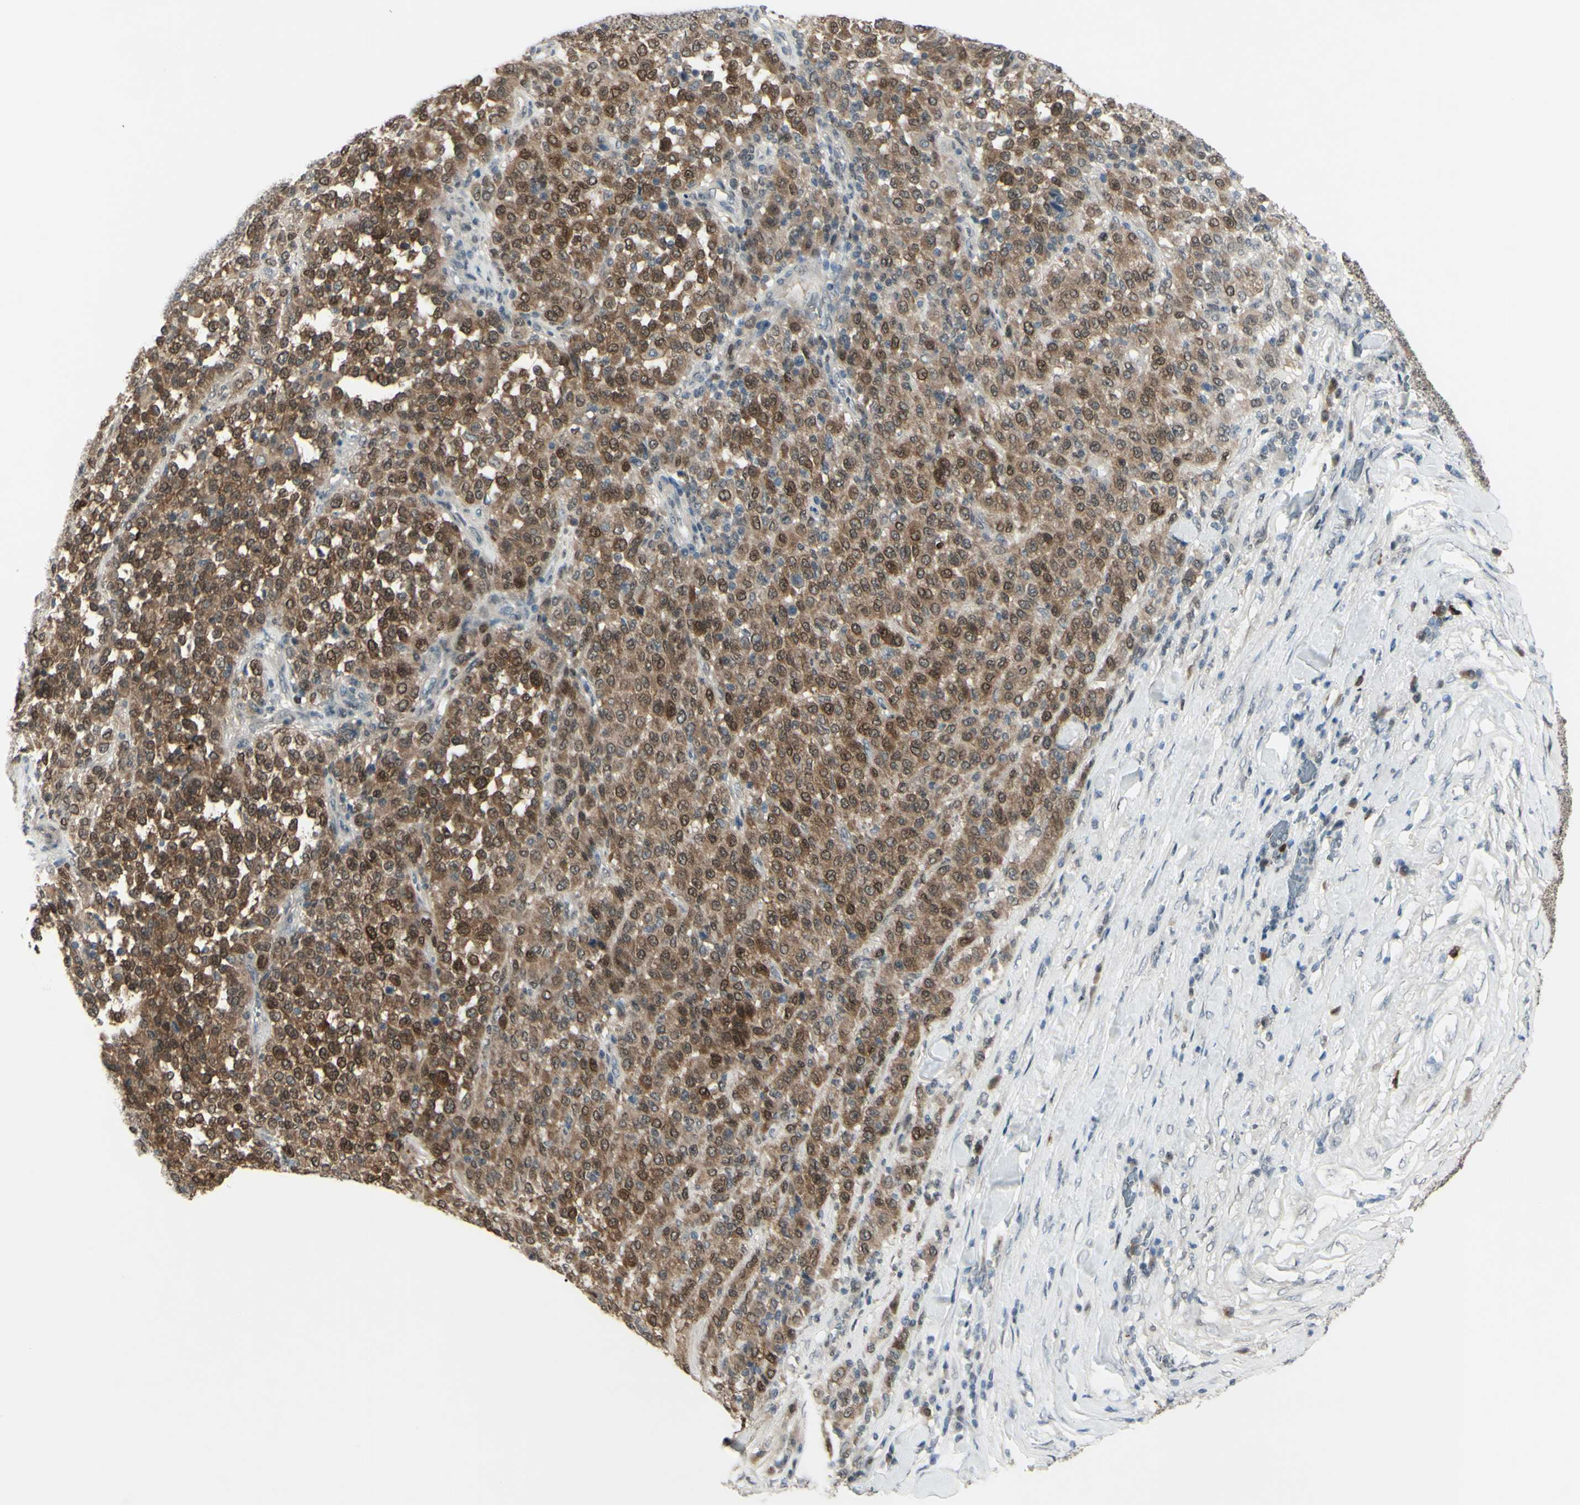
{"staining": {"intensity": "strong", "quantity": ">75%", "location": "cytoplasmic/membranous"}, "tissue": "melanoma", "cell_type": "Tumor cells", "image_type": "cancer", "snomed": [{"axis": "morphology", "description": "Malignant melanoma, Metastatic site"}, {"axis": "topography", "description": "Pancreas"}], "caption": "Immunohistochemical staining of human malignant melanoma (metastatic site) shows high levels of strong cytoplasmic/membranous protein positivity in about >75% of tumor cells.", "gene": "ETNK1", "patient": {"sex": "female", "age": 30}}